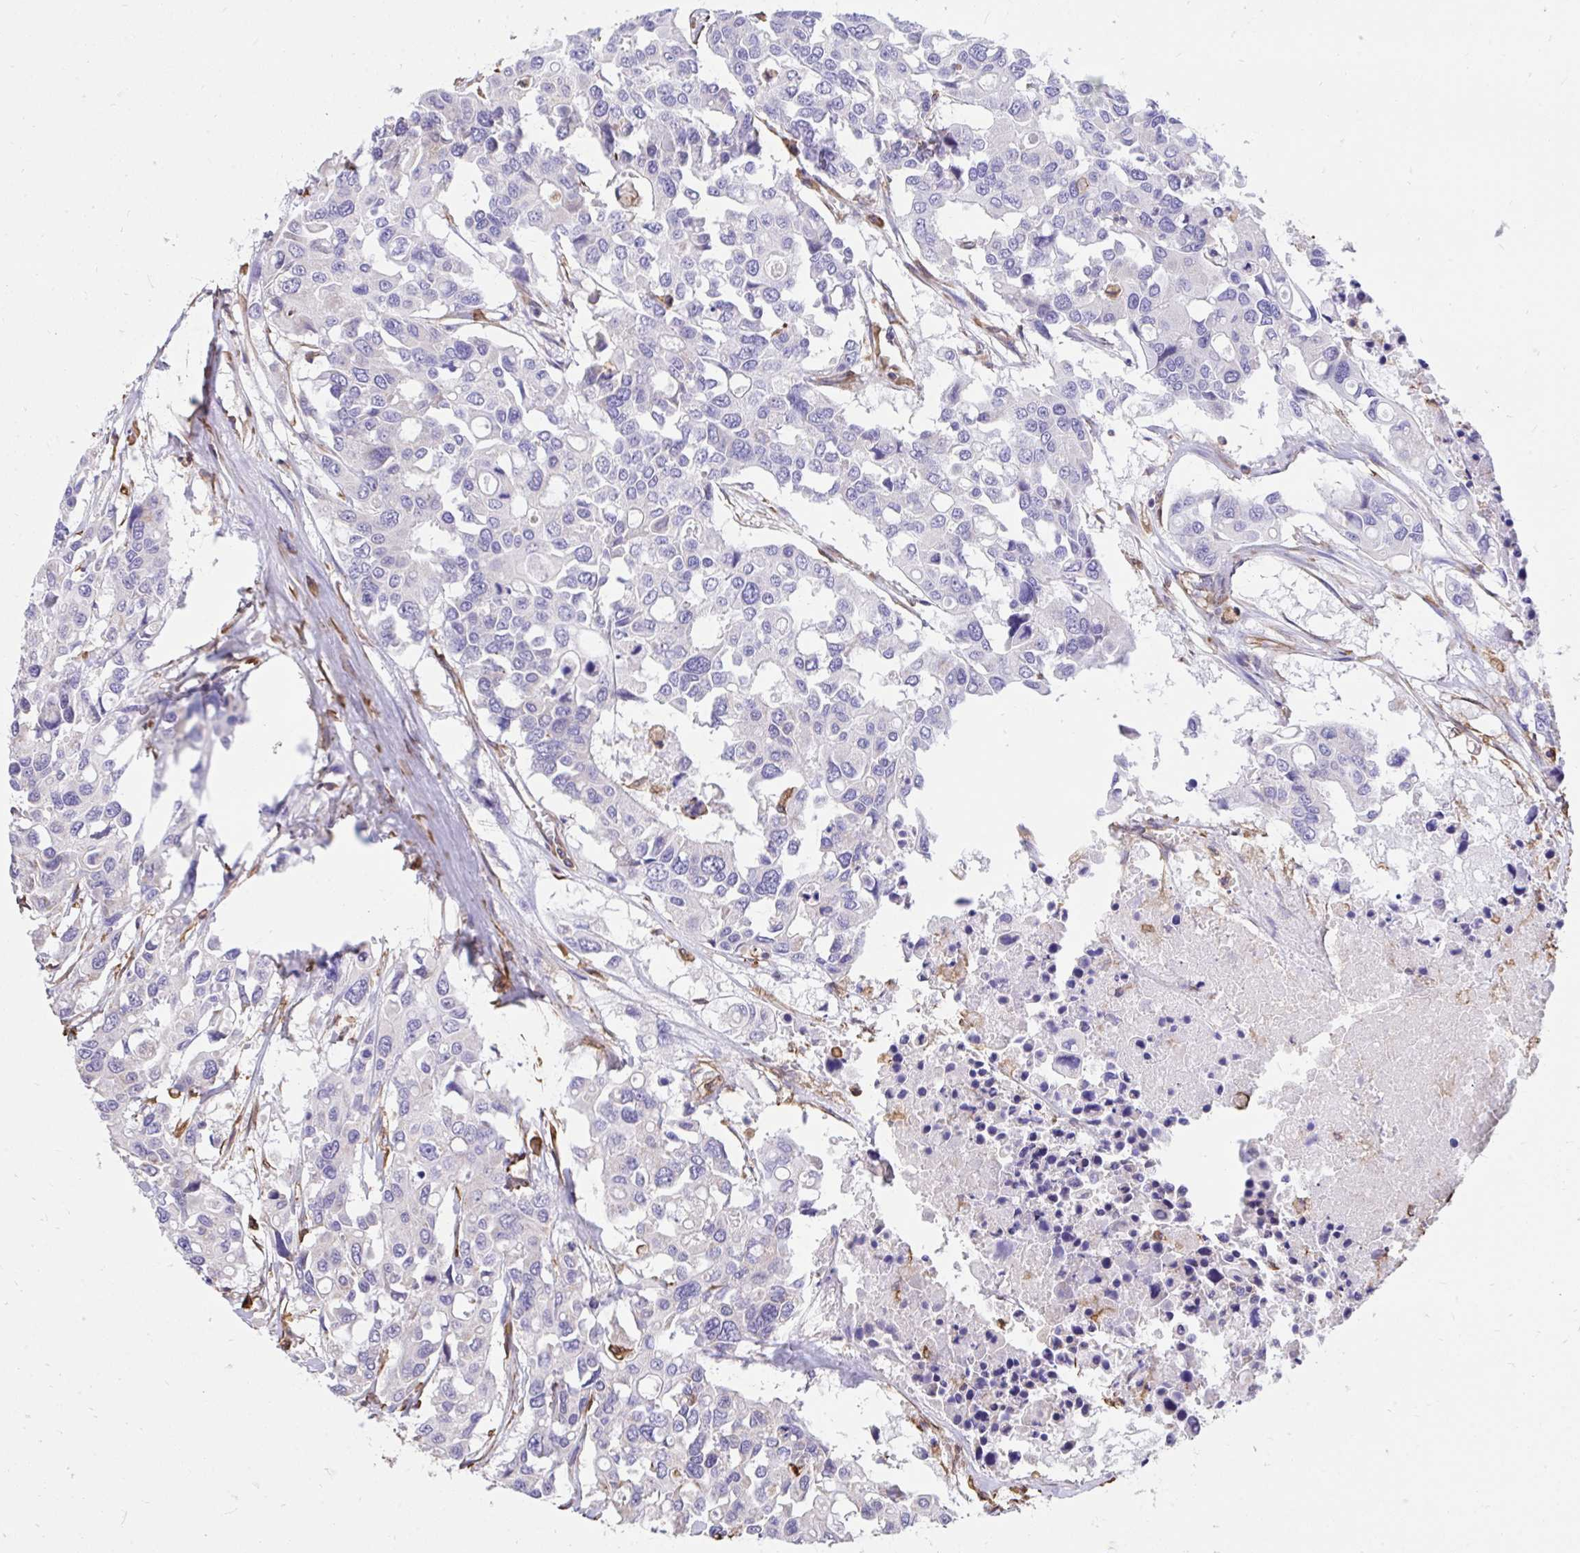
{"staining": {"intensity": "negative", "quantity": "none", "location": "none"}, "tissue": "colorectal cancer", "cell_type": "Tumor cells", "image_type": "cancer", "snomed": [{"axis": "morphology", "description": "Adenocarcinoma, NOS"}, {"axis": "topography", "description": "Colon"}], "caption": "Immunohistochemistry (IHC) of colorectal adenocarcinoma exhibits no expression in tumor cells.", "gene": "RNF103", "patient": {"sex": "male", "age": 77}}